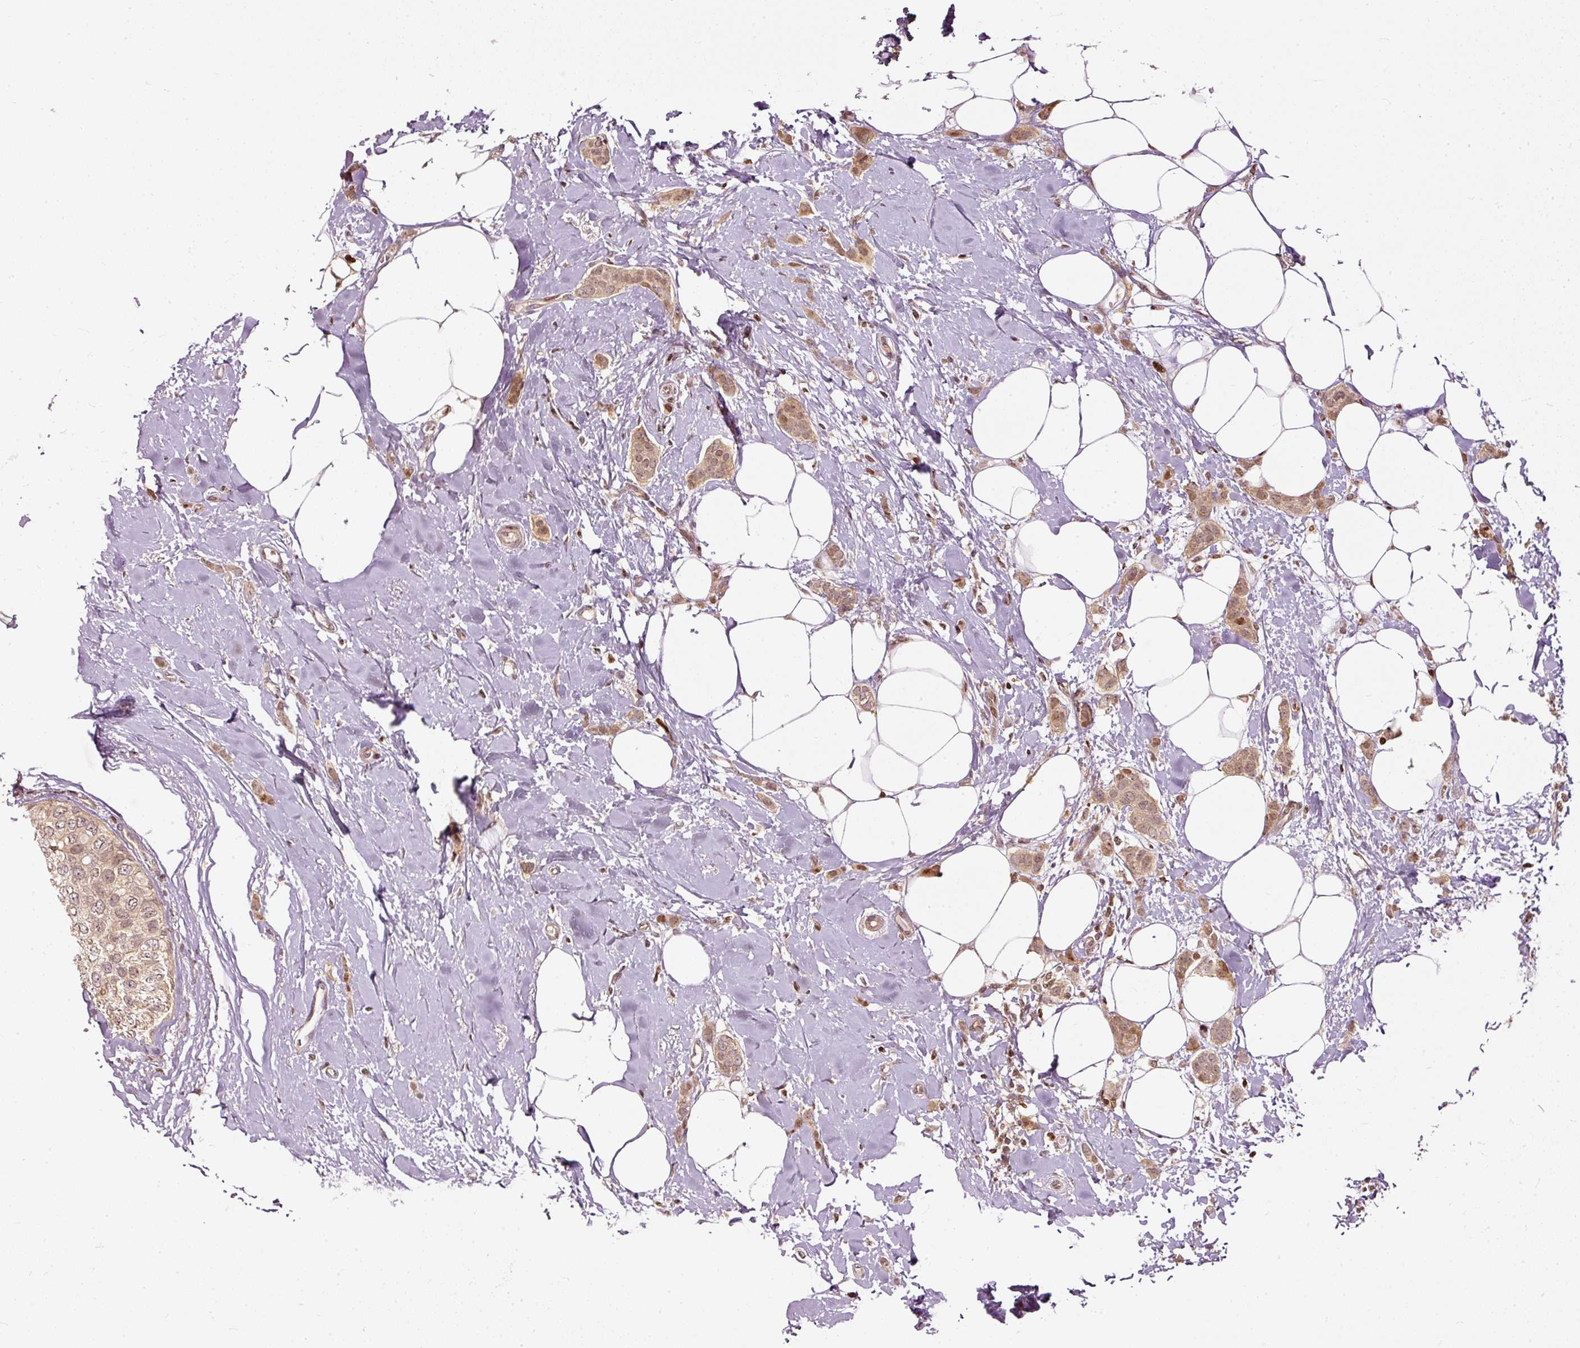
{"staining": {"intensity": "moderate", "quantity": ">75%", "location": "cytoplasmic/membranous,nuclear"}, "tissue": "breast cancer", "cell_type": "Tumor cells", "image_type": "cancer", "snomed": [{"axis": "morphology", "description": "Duct carcinoma"}, {"axis": "topography", "description": "Breast"}], "caption": "Immunohistochemistry photomicrograph of neoplastic tissue: breast cancer (infiltrating ductal carcinoma) stained using immunohistochemistry exhibits medium levels of moderate protein expression localized specifically in the cytoplasmic/membranous and nuclear of tumor cells, appearing as a cytoplasmic/membranous and nuclear brown color.", "gene": "ZNF778", "patient": {"sex": "female", "age": 72}}